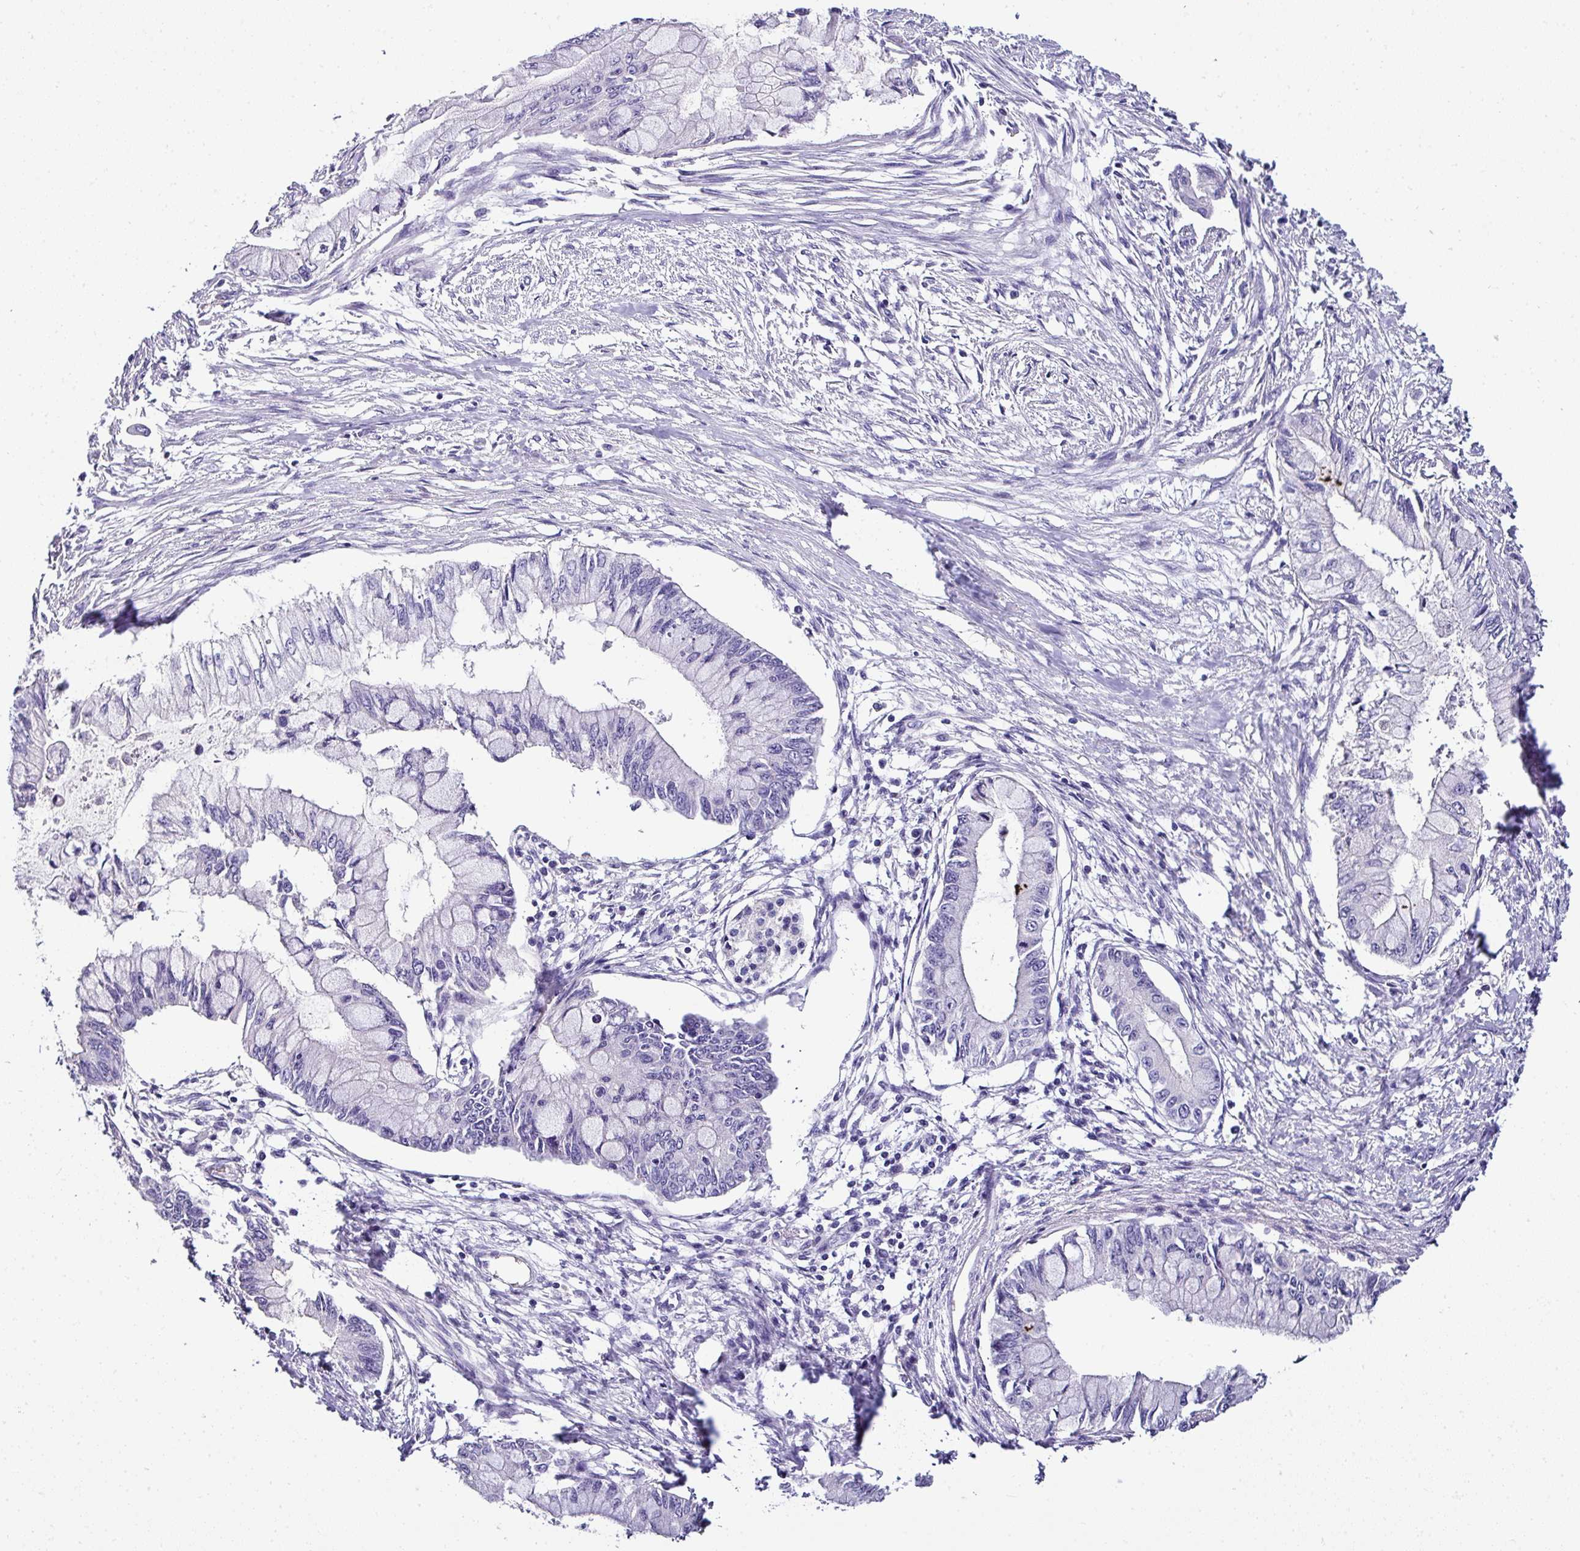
{"staining": {"intensity": "negative", "quantity": "none", "location": "none"}, "tissue": "pancreatic cancer", "cell_type": "Tumor cells", "image_type": "cancer", "snomed": [{"axis": "morphology", "description": "Adenocarcinoma, NOS"}, {"axis": "topography", "description": "Pancreas"}], "caption": "Immunohistochemical staining of human pancreatic adenocarcinoma exhibits no significant expression in tumor cells. (IHC, brightfield microscopy, high magnification).", "gene": "NAPSA", "patient": {"sex": "male", "age": 48}}